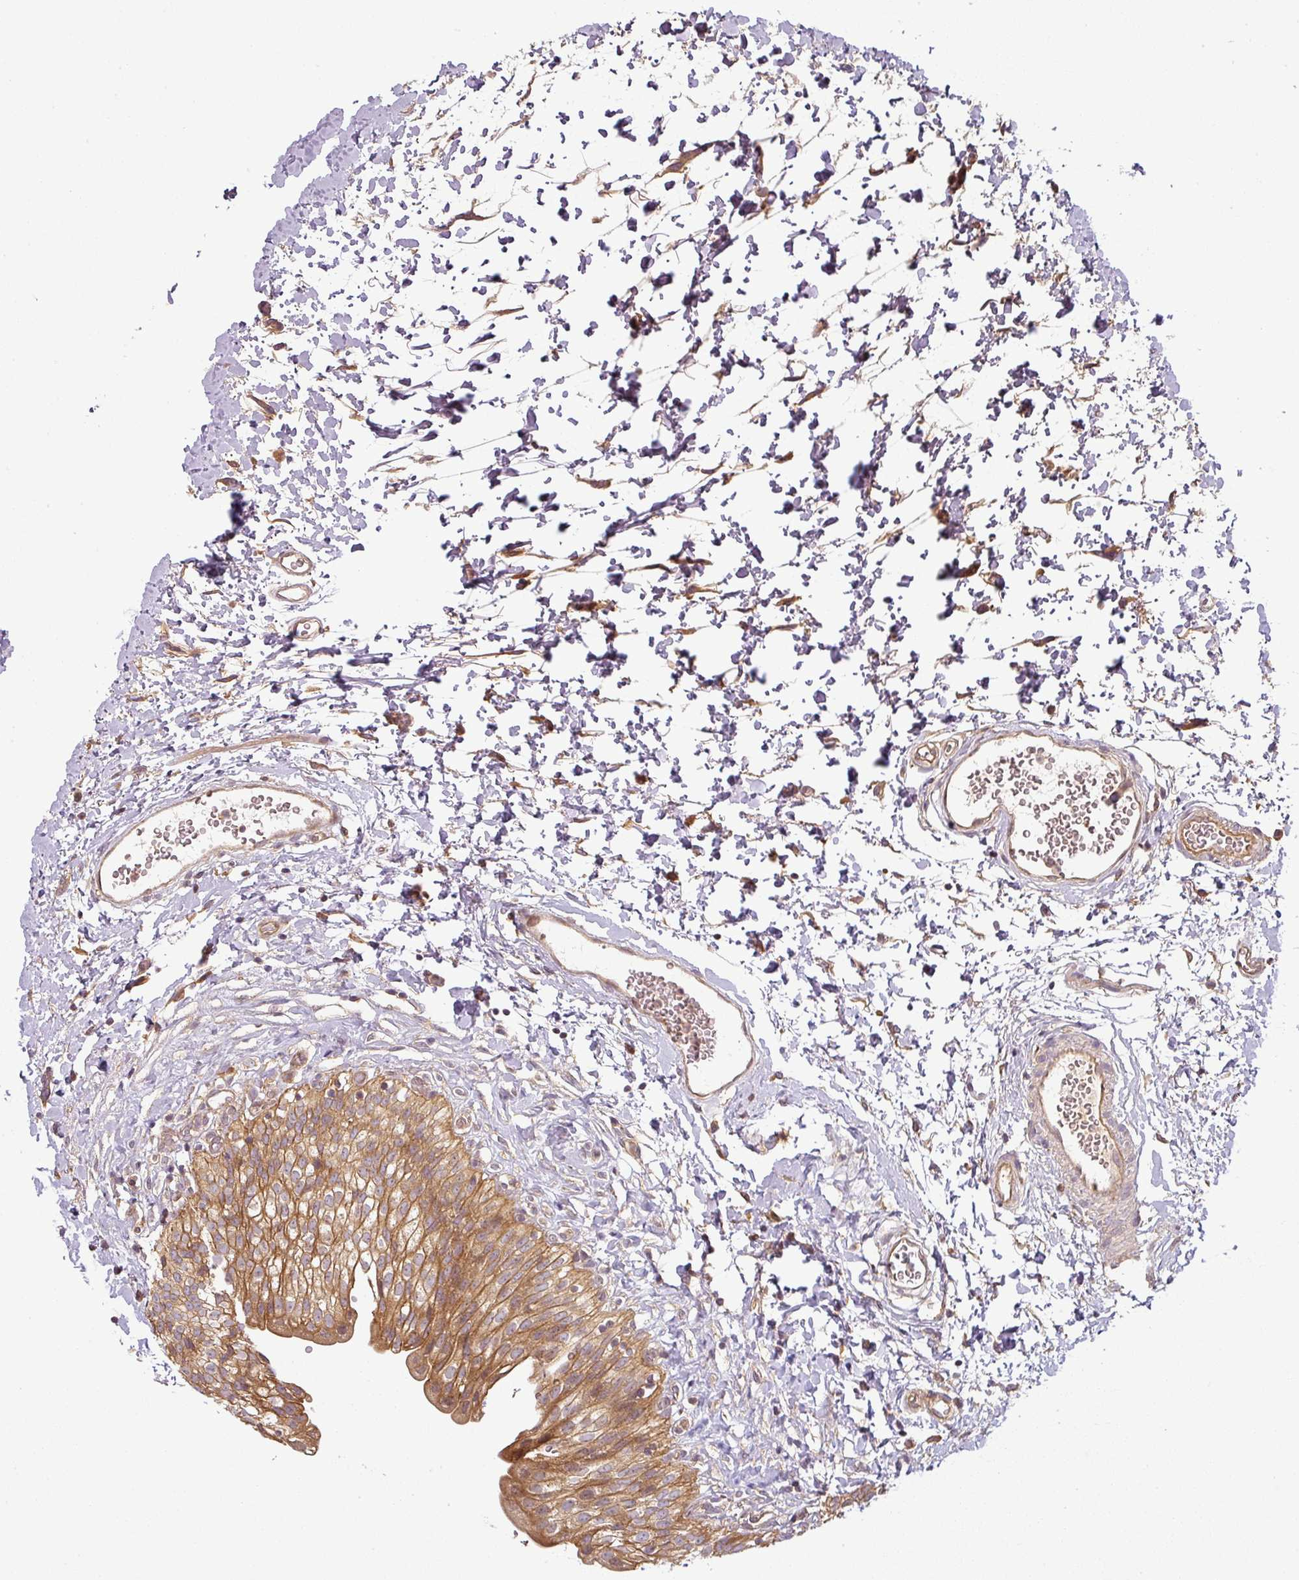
{"staining": {"intensity": "moderate", "quantity": ">75%", "location": "cytoplasmic/membranous"}, "tissue": "urinary bladder", "cell_type": "Urothelial cells", "image_type": "normal", "snomed": [{"axis": "morphology", "description": "Normal tissue, NOS"}, {"axis": "topography", "description": "Urinary bladder"}], "caption": "Brown immunohistochemical staining in normal urinary bladder displays moderate cytoplasmic/membranous staining in about >75% of urothelial cells.", "gene": "RNF31", "patient": {"sex": "male", "age": 51}}